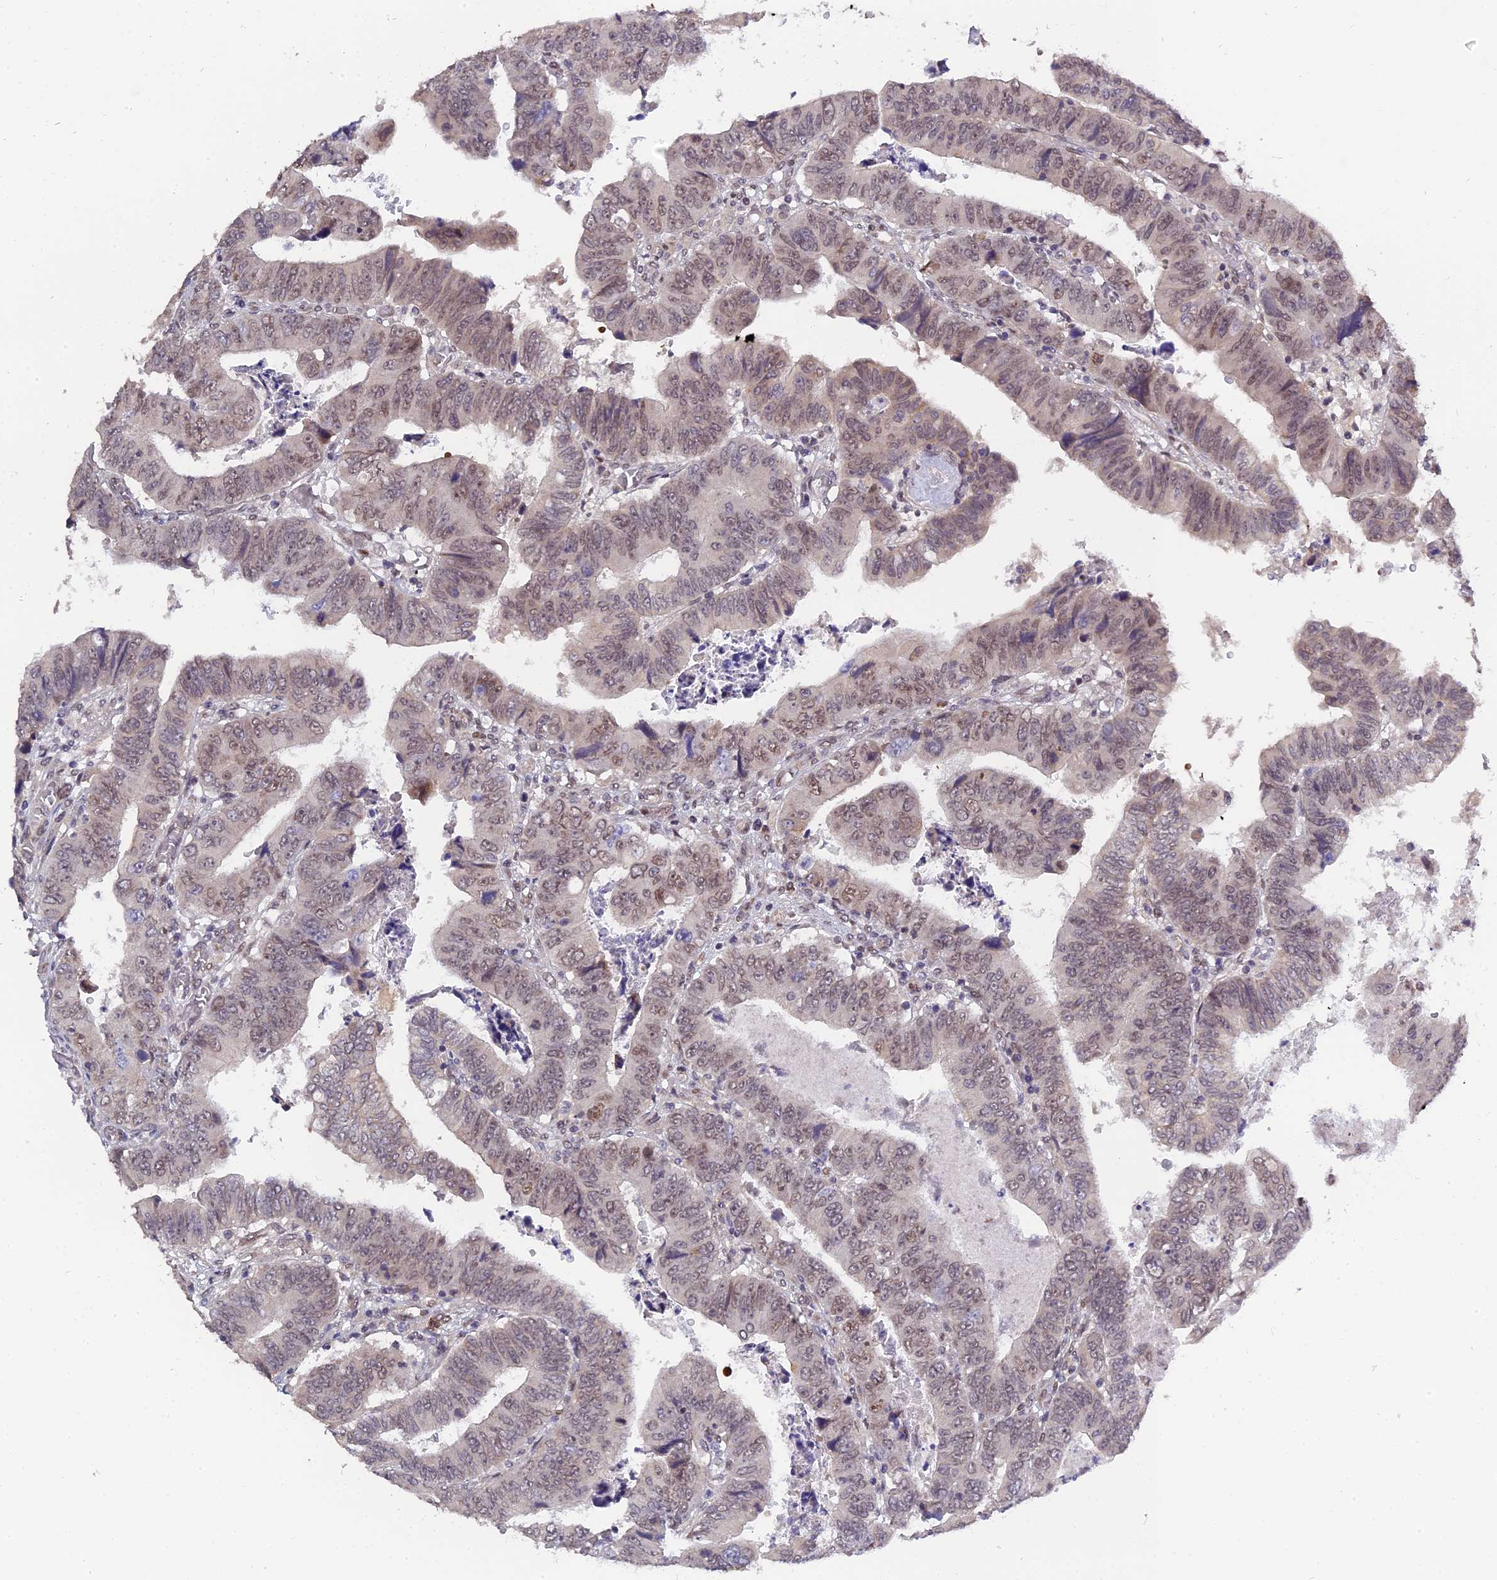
{"staining": {"intensity": "weak", "quantity": "25%-75%", "location": "nuclear"}, "tissue": "colorectal cancer", "cell_type": "Tumor cells", "image_type": "cancer", "snomed": [{"axis": "morphology", "description": "Normal tissue, NOS"}, {"axis": "morphology", "description": "Adenocarcinoma, NOS"}, {"axis": "topography", "description": "Rectum"}], "caption": "Tumor cells exhibit low levels of weak nuclear expression in about 25%-75% of cells in colorectal cancer (adenocarcinoma).", "gene": "PYGO1", "patient": {"sex": "female", "age": 65}}